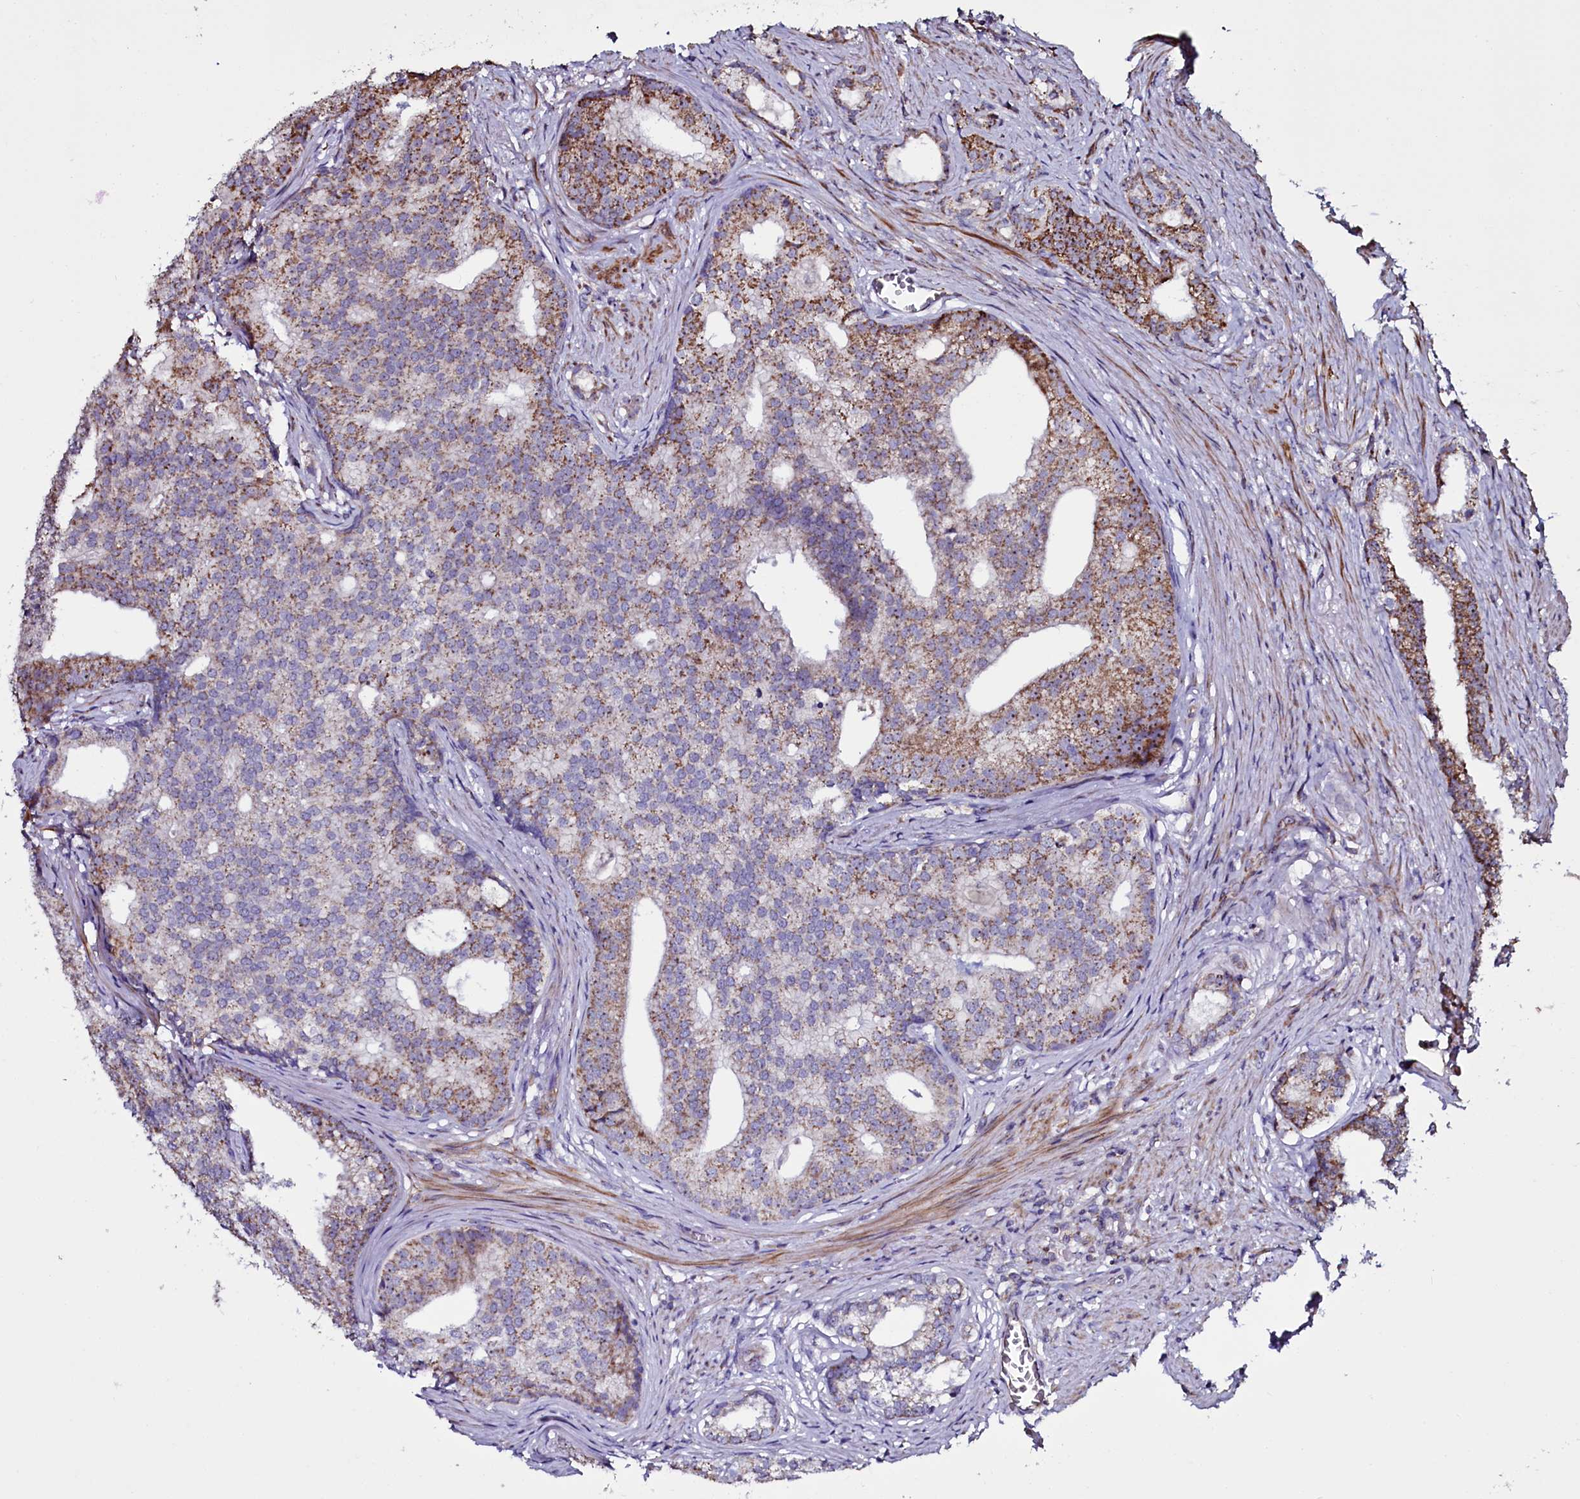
{"staining": {"intensity": "moderate", "quantity": "25%-75%", "location": "cytoplasmic/membranous"}, "tissue": "prostate cancer", "cell_type": "Tumor cells", "image_type": "cancer", "snomed": [{"axis": "morphology", "description": "Adenocarcinoma, Low grade"}, {"axis": "topography", "description": "Prostate"}], "caption": "High-power microscopy captured an immunohistochemistry micrograph of prostate low-grade adenocarcinoma, revealing moderate cytoplasmic/membranous expression in approximately 25%-75% of tumor cells.", "gene": "NAA80", "patient": {"sex": "male", "age": 71}}